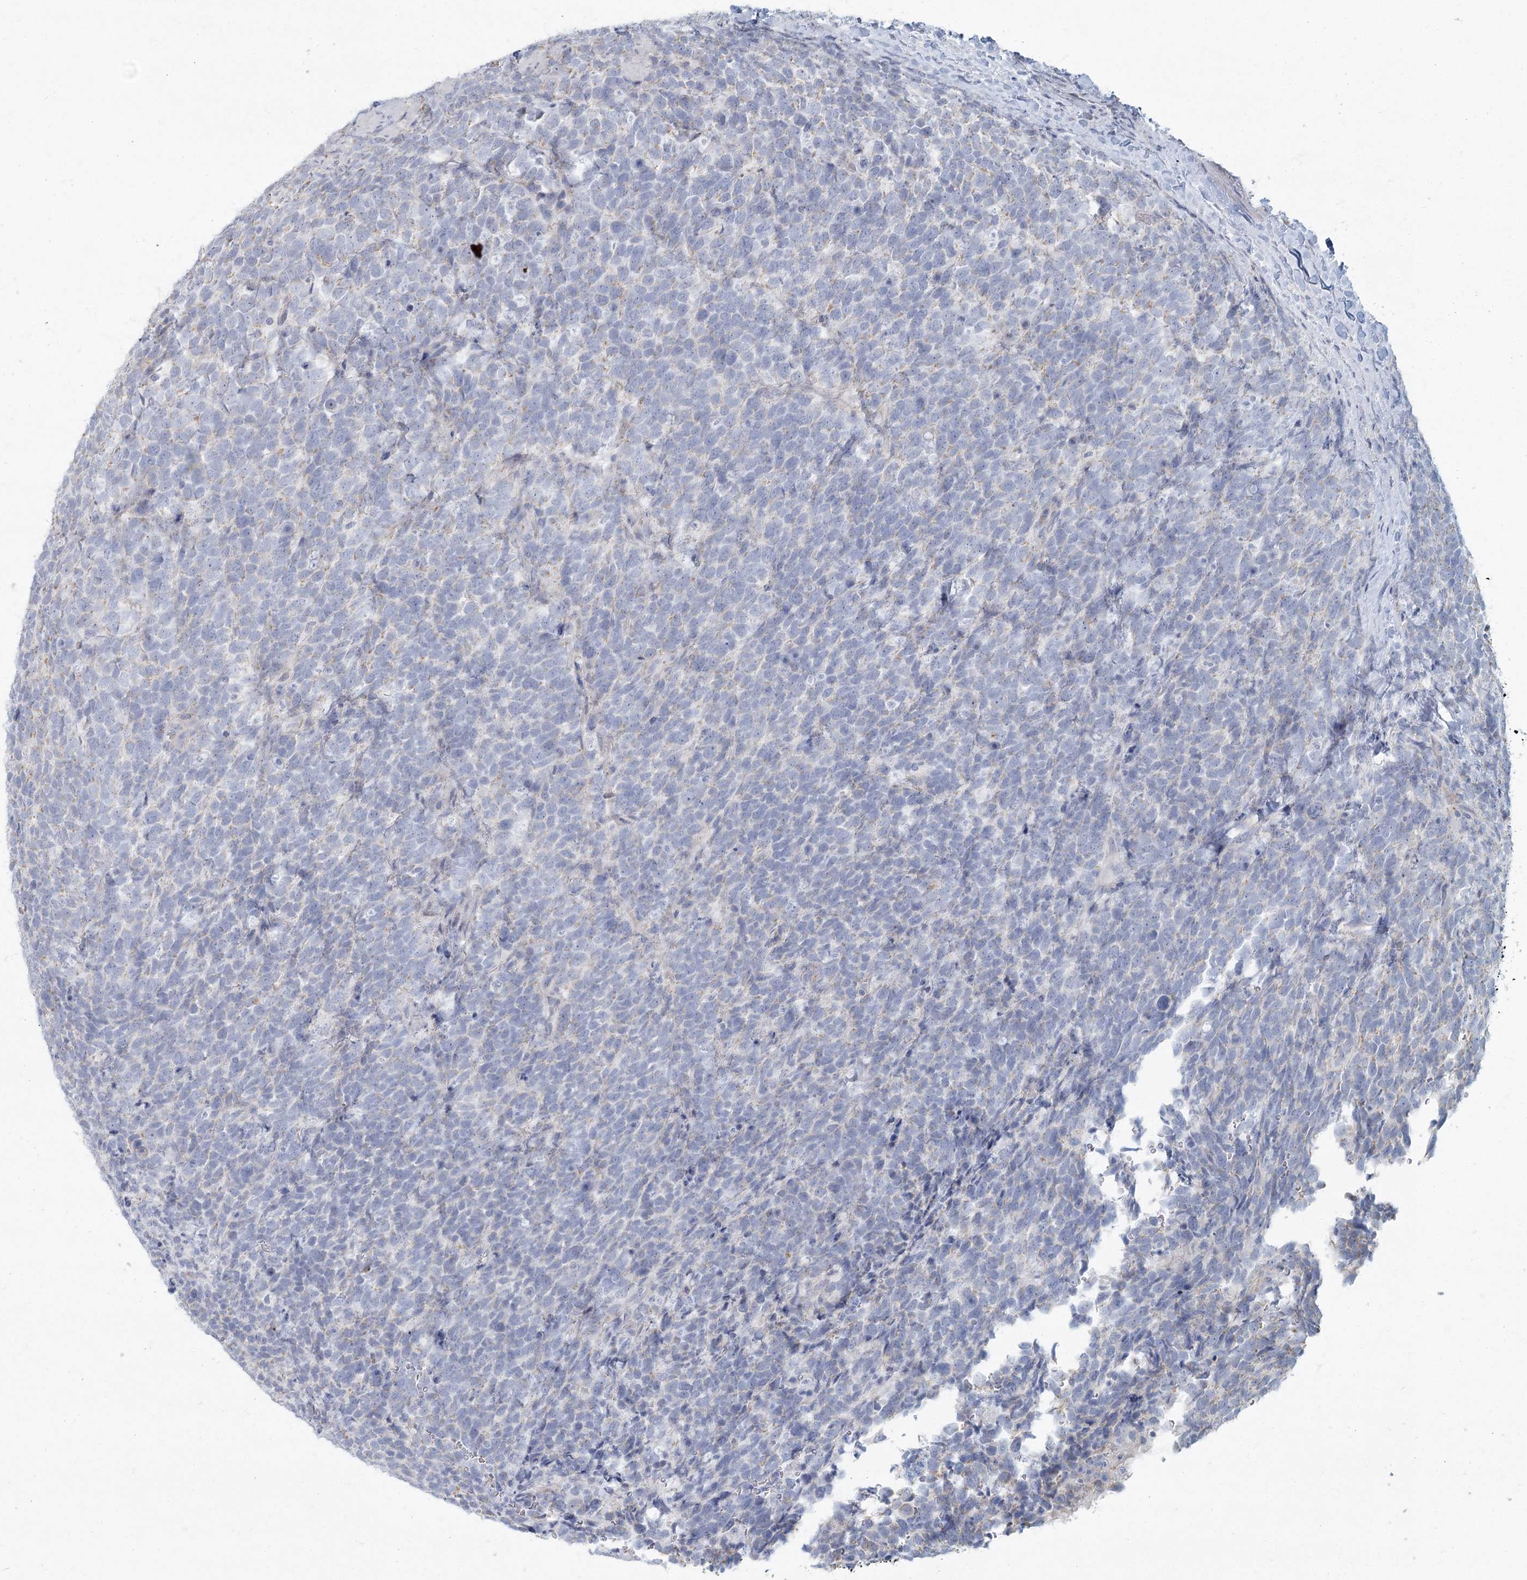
{"staining": {"intensity": "negative", "quantity": "none", "location": "none"}, "tissue": "urothelial cancer", "cell_type": "Tumor cells", "image_type": "cancer", "snomed": [{"axis": "morphology", "description": "Urothelial carcinoma, High grade"}, {"axis": "topography", "description": "Urinary bladder"}], "caption": "Tumor cells show no significant protein staining in high-grade urothelial carcinoma.", "gene": "FAM110C", "patient": {"sex": "female", "age": 82}}